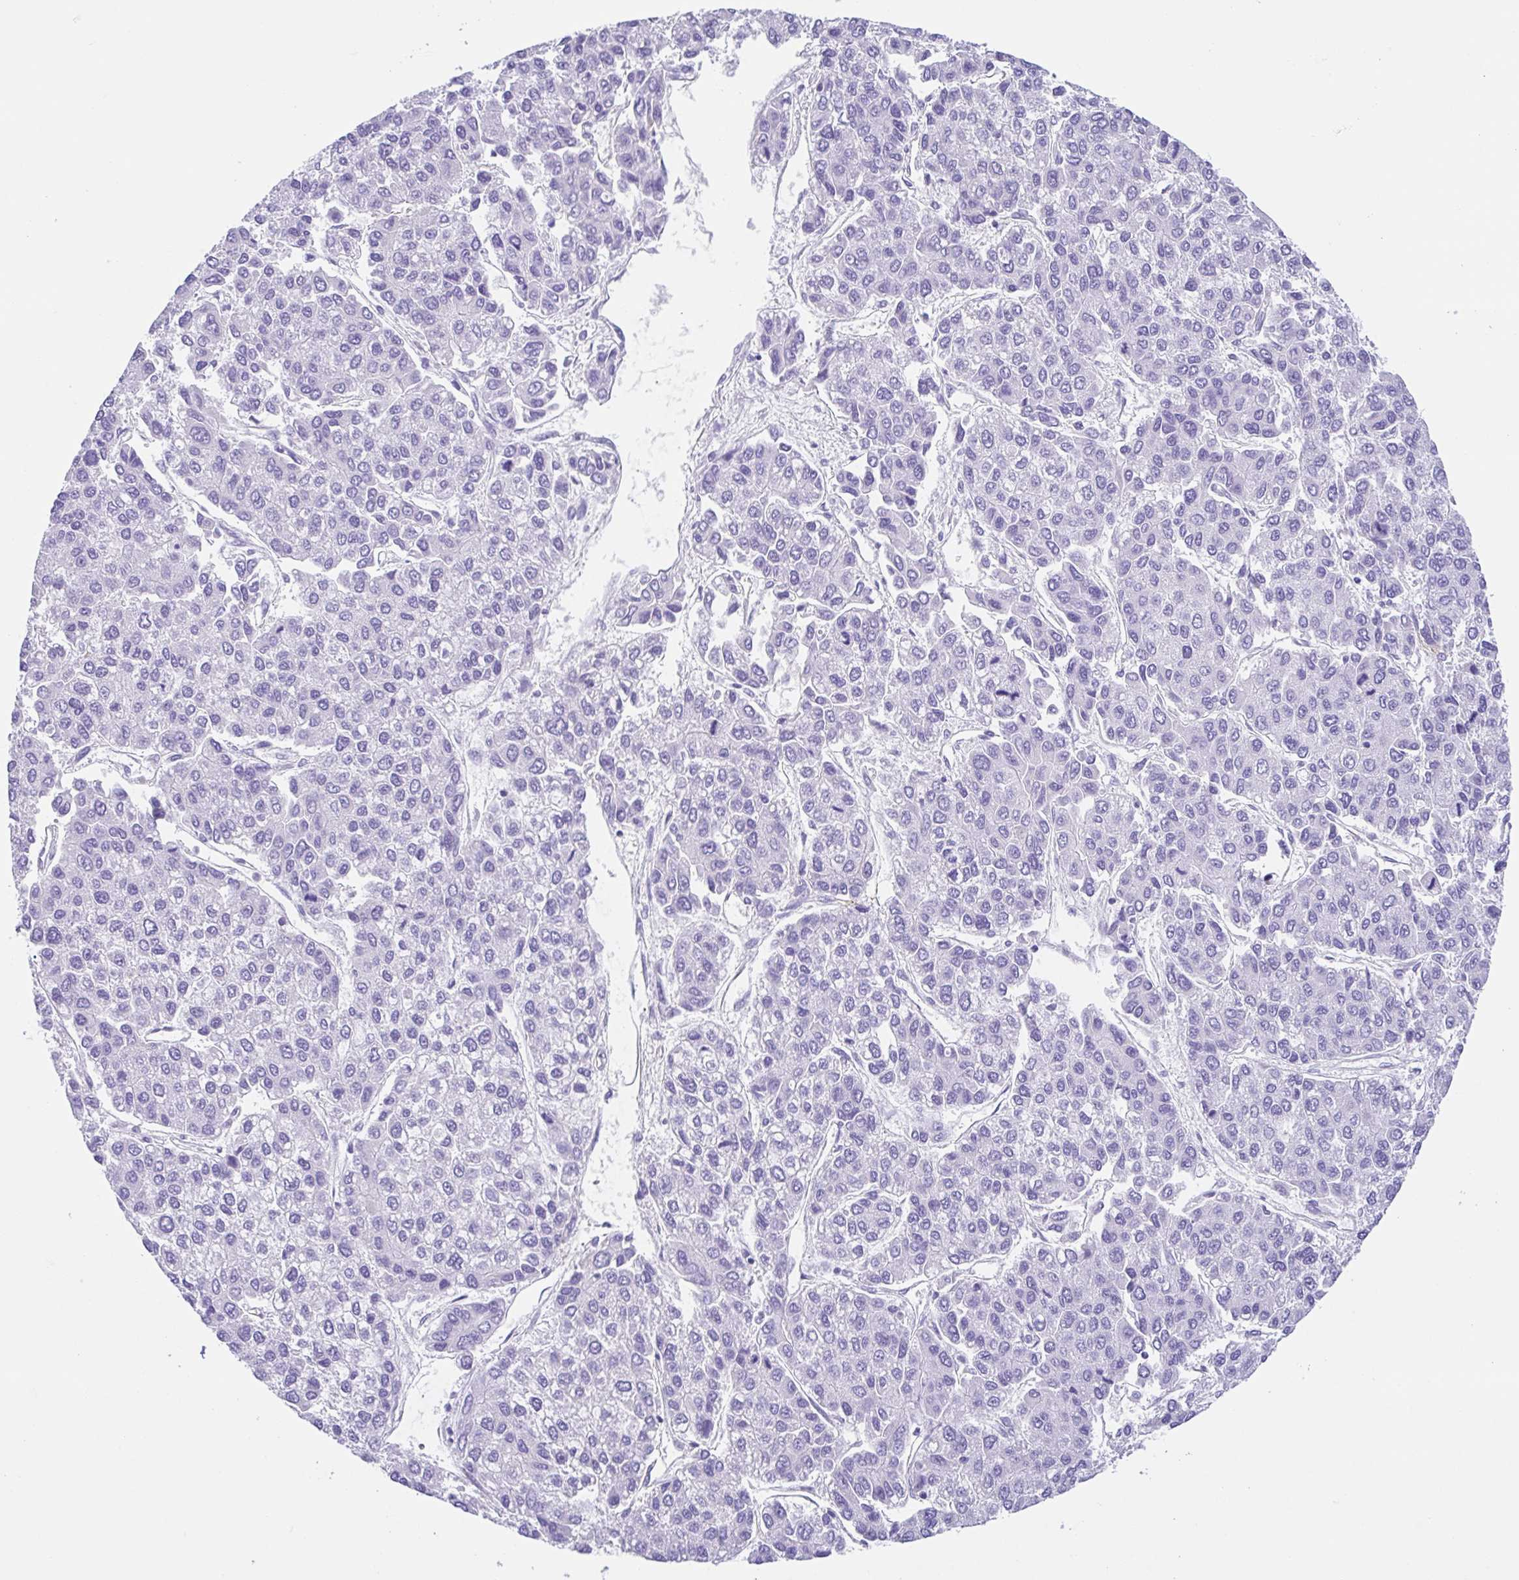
{"staining": {"intensity": "negative", "quantity": "none", "location": "none"}, "tissue": "liver cancer", "cell_type": "Tumor cells", "image_type": "cancer", "snomed": [{"axis": "morphology", "description": "Carcinoma, Hepatocellular, NOS"}, {"axis": "topography", "description": "Liver"}], "caption": "Immunohistochemistry (IHC) image of neoplastic tissue: human liver hepatocellular carcinoma stained with DAB (3,3'-diaminobenzidine) shows no significant protein positivity in tumor cells.", "gene": "ARPP21", "patient": {"sex": "female", "age": 66}}